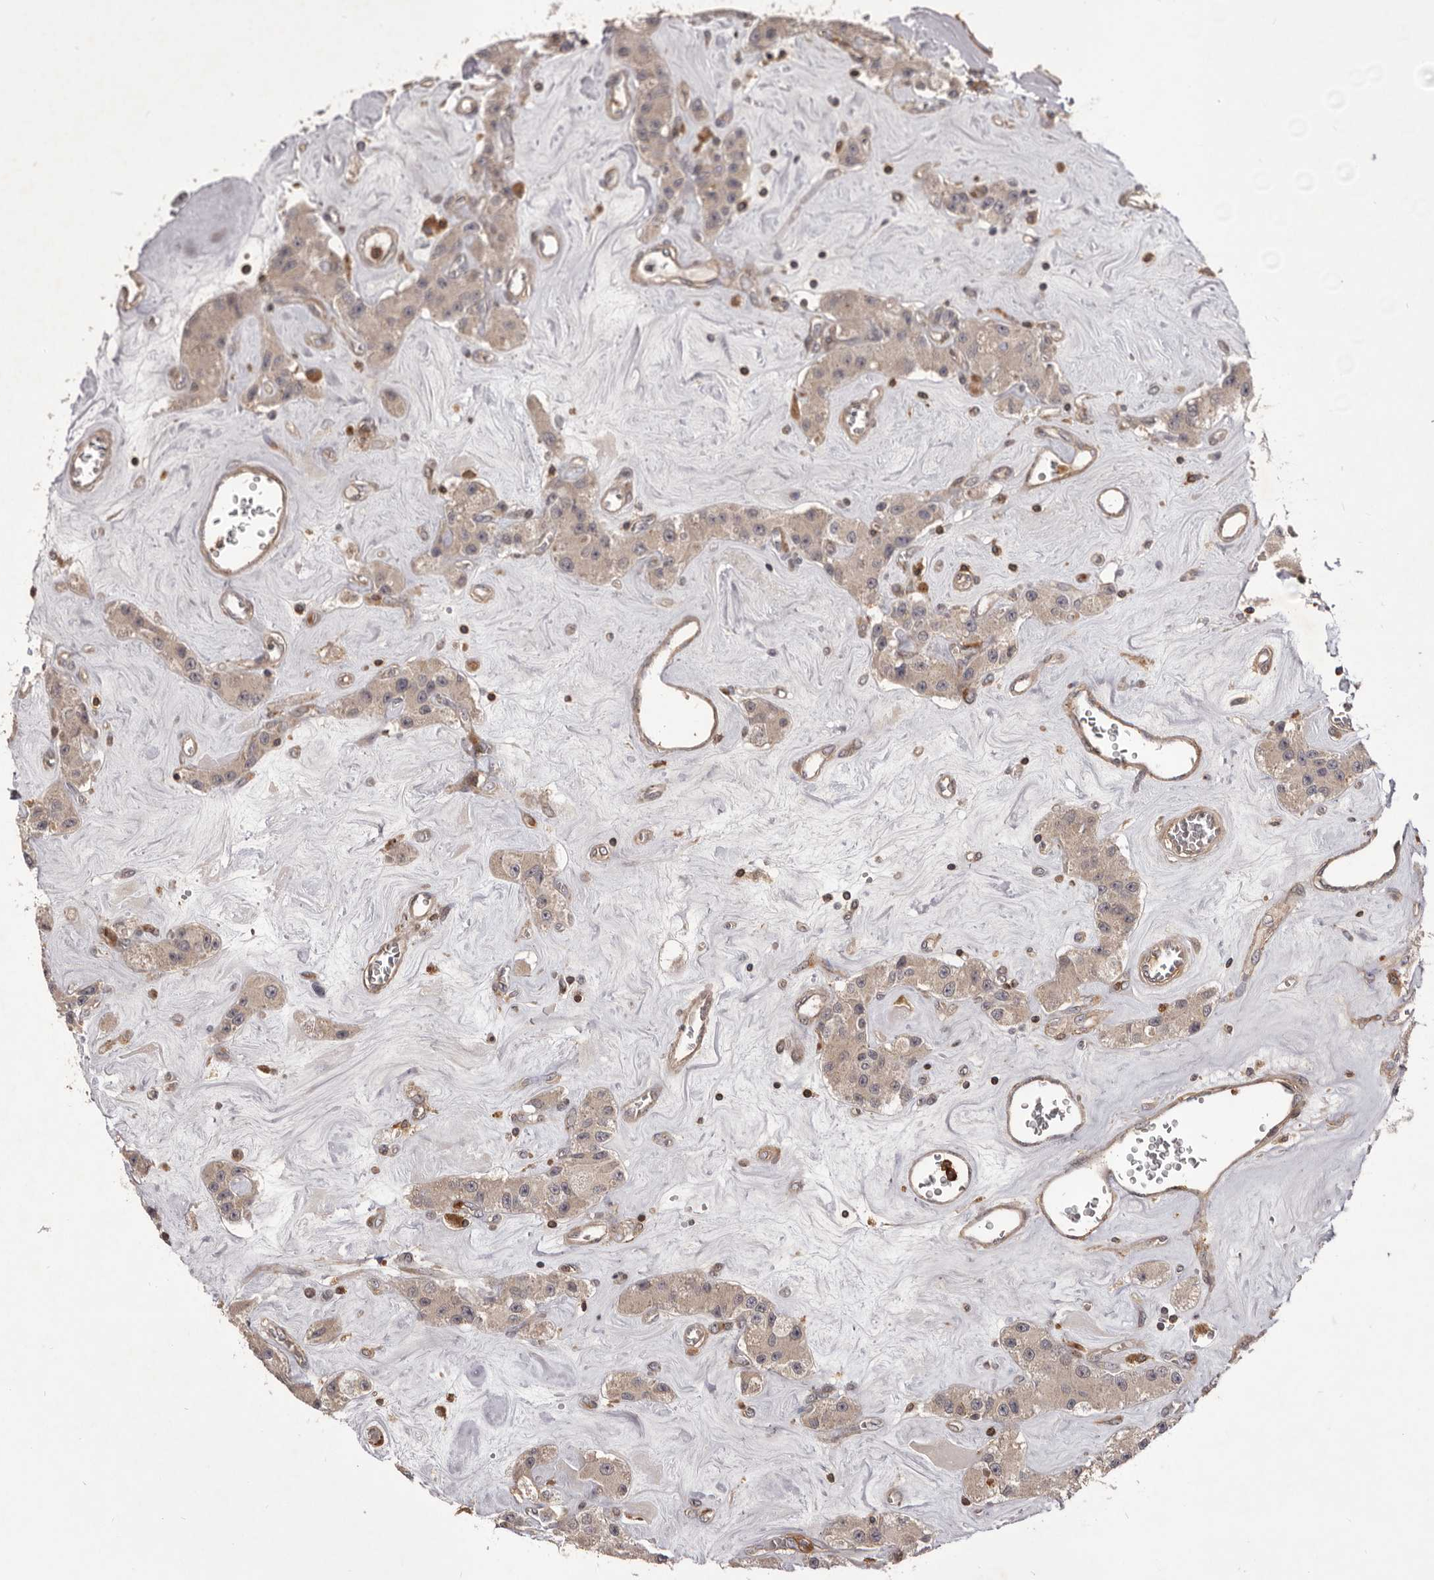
{"staining": {"intensity": "weak", "quantity": ">75%", "location": "cytoplasmic/membranous"}, "tissue": "carcinoid", "cell_type": "Tumor cells", "image_type": "cancer", "snomed": [{"axis": "morphology", "description": "Carcinoid, malignant, NOS"}, {"axis": "topography", "description": "Pancreas"}], "caption": "Protein staining of malignant carcinoid tissue demonstrates weak cytoplasmic/membranous expression in approximately >75% of tumor cells. The staining was performed using DAB (3,3'-diaminobenzidine), with brown indicating positive protein expression. Nuclei are stained blue with hematoxylin.", "gene": "GLIPR2", "patient": {"sex": "male", "age": 41}}